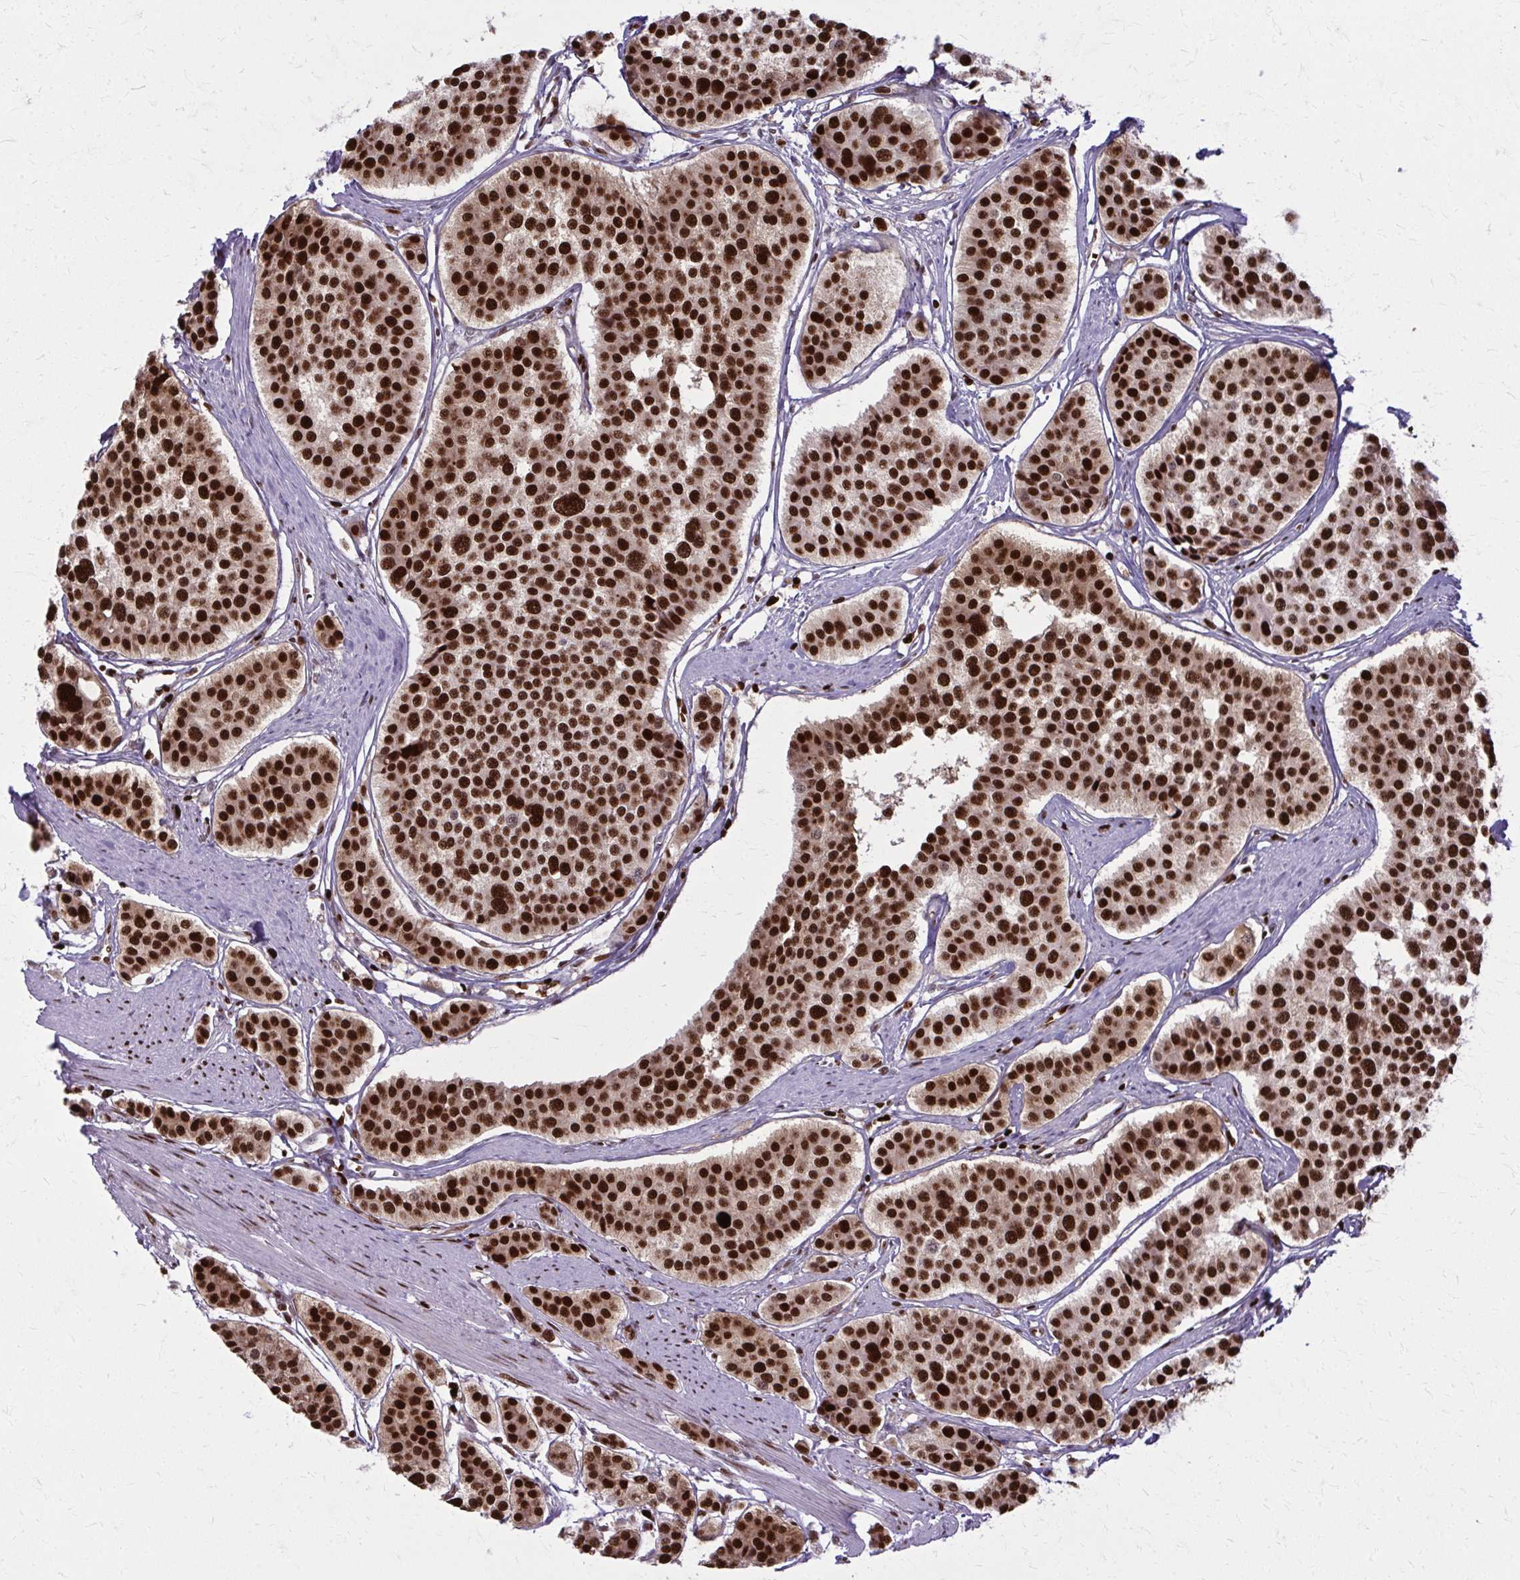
{"staining": {"intensity": "strong", "quantity": ">75%", "location": "nuclear"}, "tissue": "carcinoid", "cell_type": "Tumor cells", "image_type": "cancer", "snomed": [{"axis": "morphology", "description": "Carcinoid, malignant, NOS"}, {"axis": "topography", "description": "Small intestine"}], "caption": "DAB (3,3'-diaminobenzidine) immunohistochemical staining of human carcinoid (malignant) shows strong nuclear protein staining in about >75% of tumor cells. The protein is shown in brown color, while the nuclei are stained blue.", "gene": "ZNF559", "patient": {"sex": "male", "age": 60}}